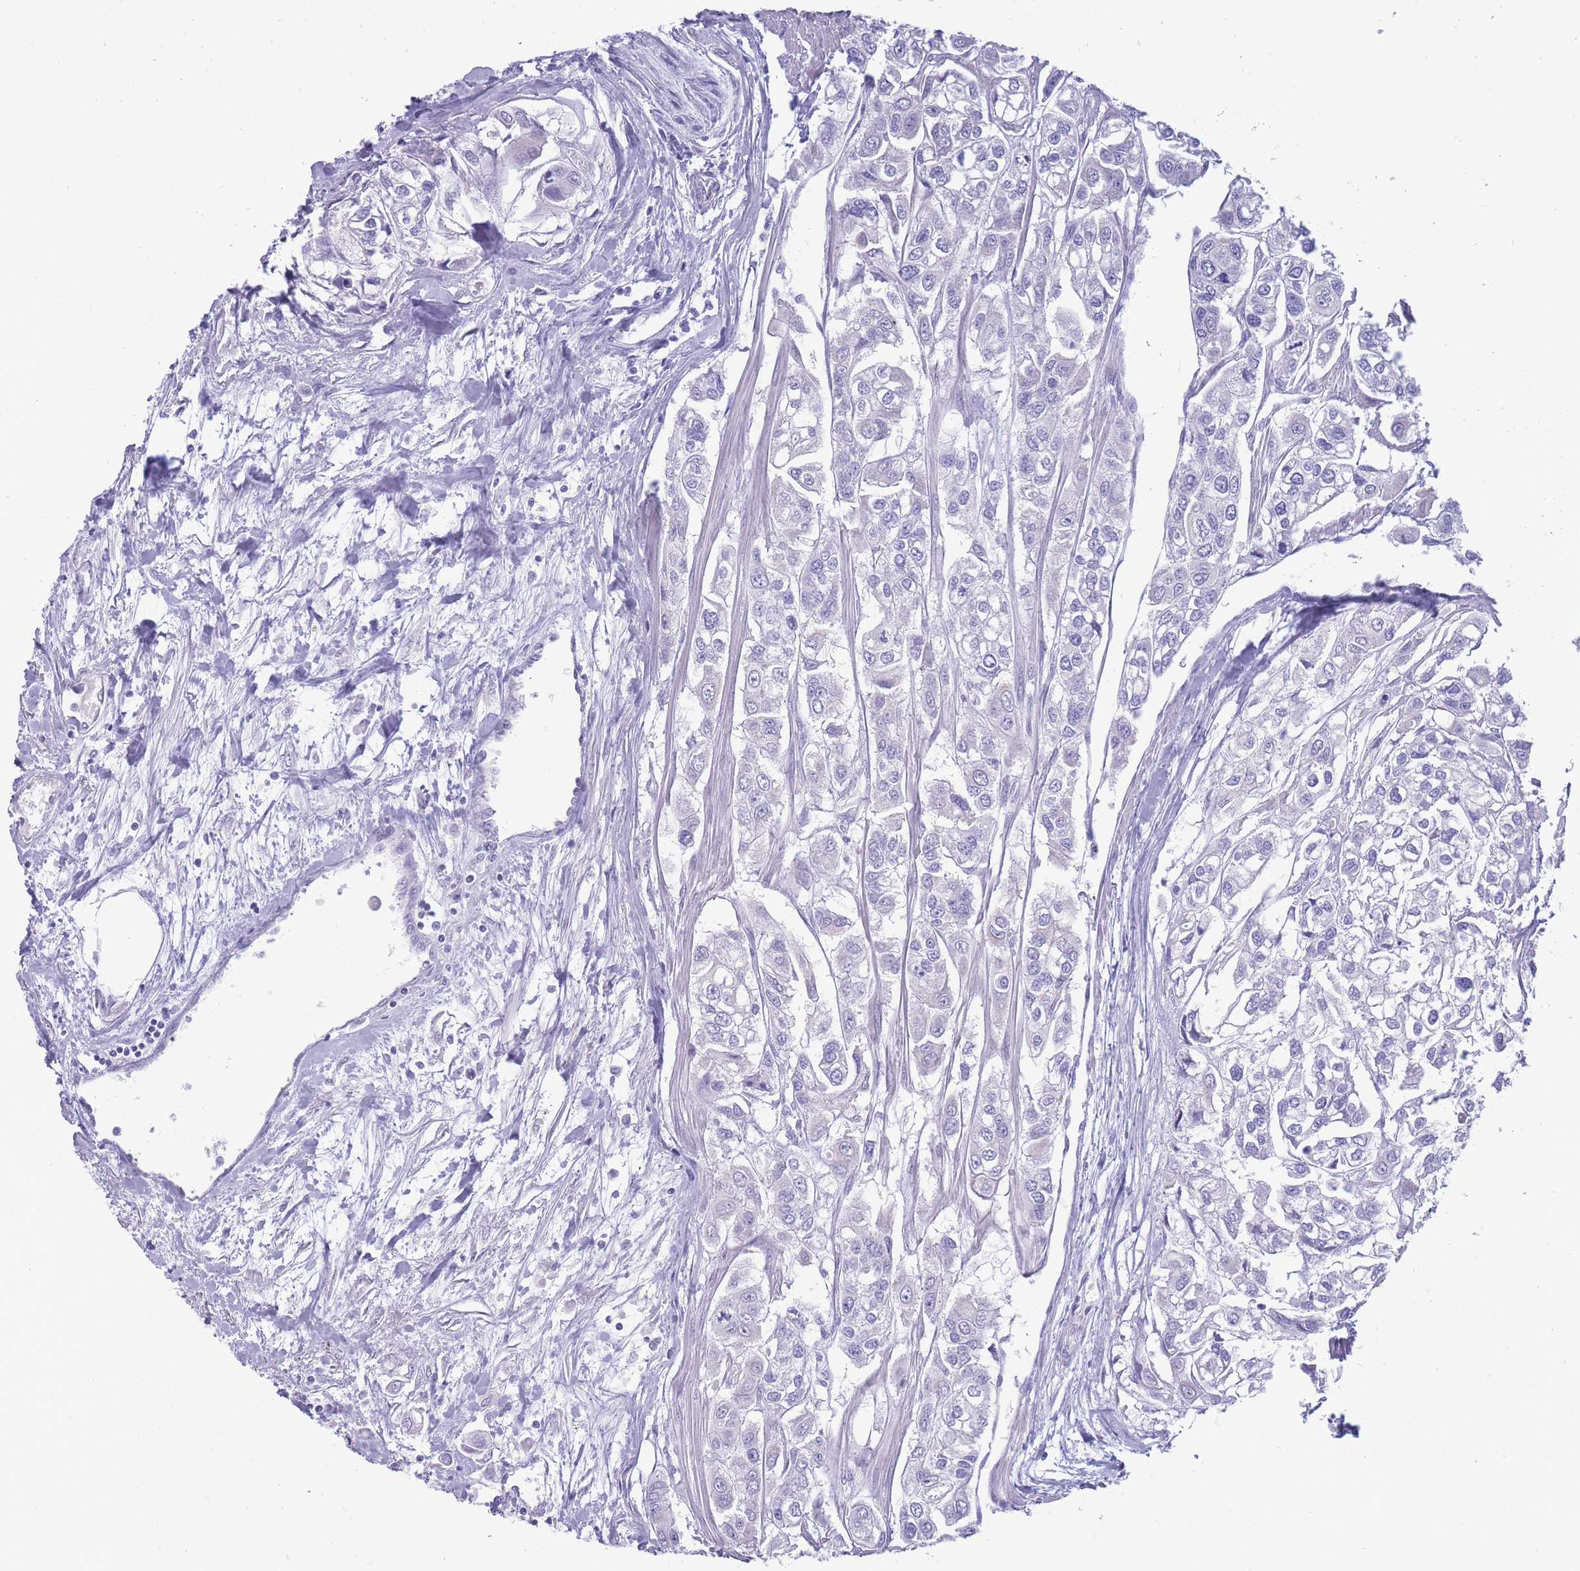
{"staining": {"intensity": "negative", "quantity": "none", "location": "none"}, "tissue": "urothelial cancer", "cell_type": "Tumor cells", "image_type": "cancer", "snomed": [{"axis": "morphology", "description": "Urothelial carcinoma, High grade"}, {"axis": "topography", "description": "Urinary bladder"}], "caption": "Image shows no significant protein positivity in tumor cells of urothelial cancer.", "gene": "INTS2", "patient": {"sex": "male", "age": 67}}